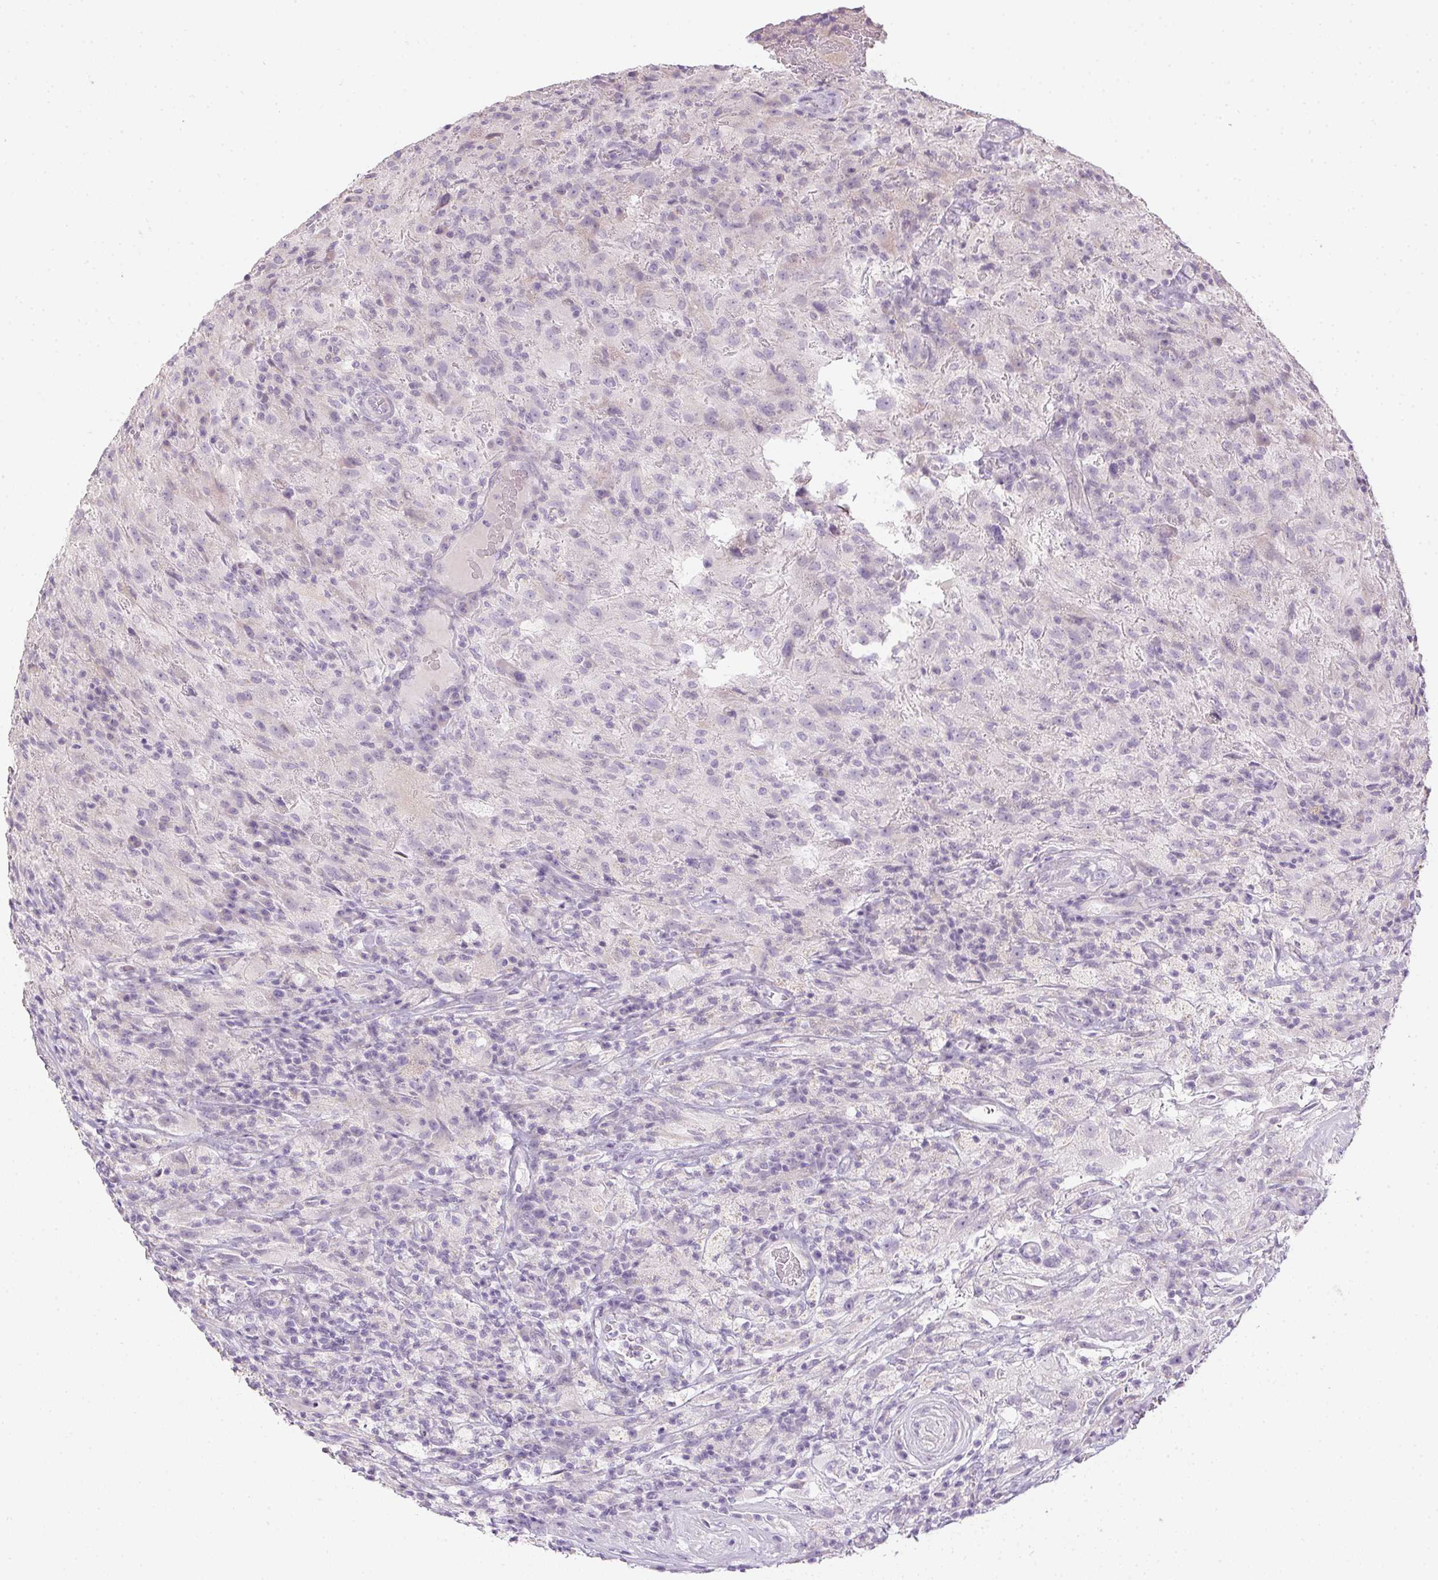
{"staining": {"intensity": "negative", "quantity": "none", "location": "none"}, "tissue": "glioma", "cell_type": "Tumor cells", "image_type": "cancer", "snomed": [{"axis": "morphology", "description": "Glioma, malignant, High grade"}, {"axis": "topography", "description": "Brain"}], "caption": "High power microscopy photomicrograph of an immunohistochemistry image of glioma, revealing no significant positivity in tumor cells. Brightfield microscopy of immunohistochemistry stained with DAB (3,3'-diaminobenzidine) (brown) and hematoxylin (blue), captured at high magnification.", "gene": "CTCFL", "patient": {"sex": "male", "age": 68}}